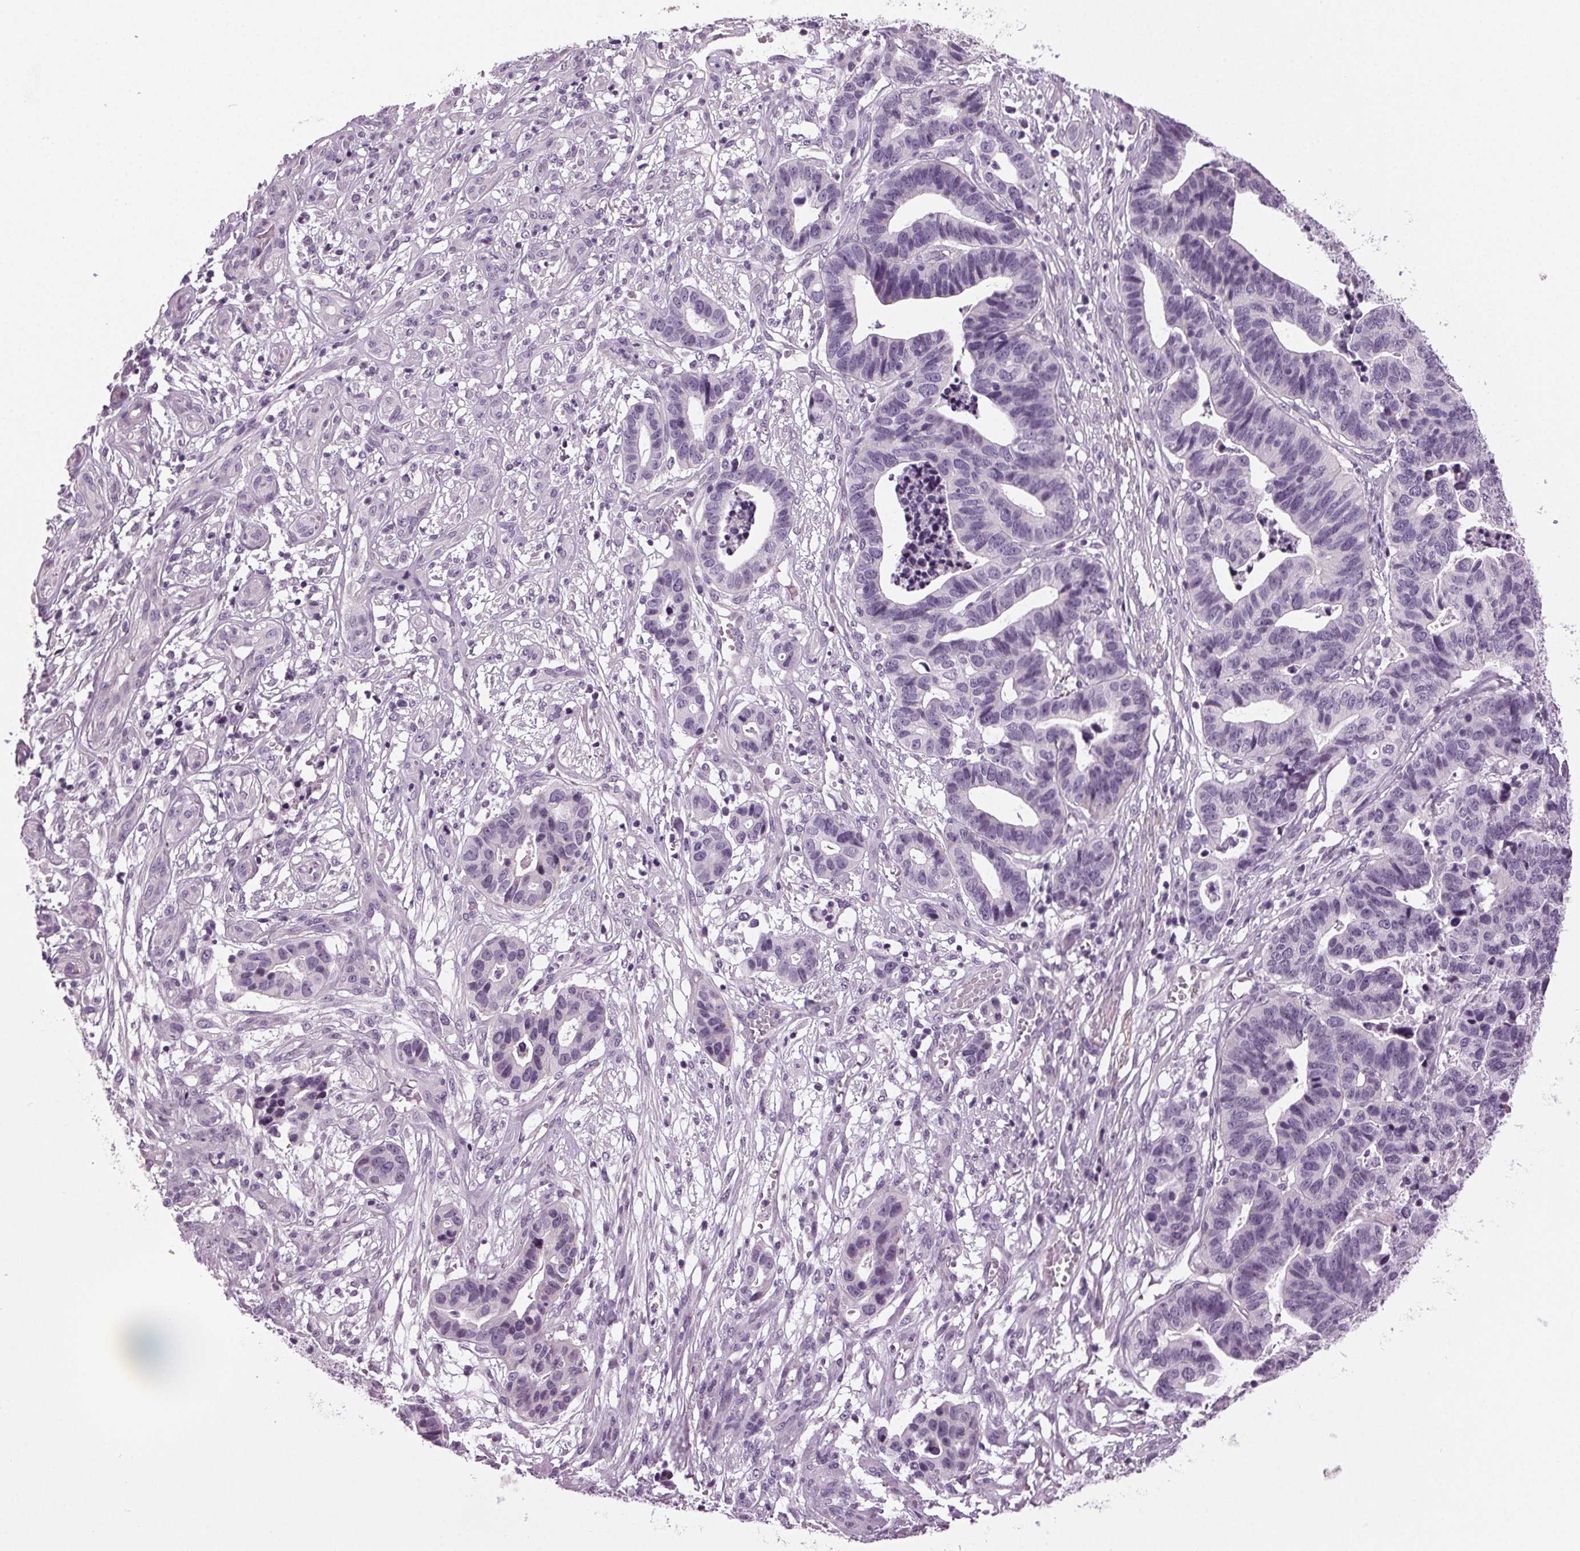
{"staining": {"intensity": "negative", "quantity": "none", "location": "none"}, "tissue": "stomach cancer", "cell_type": "Tumor cells", "image_type": "cancer", "snomed": [{"axis": "morphology", "description": "Adenocarcinoma, NOS"}, {"axis": "topography", "description": "Stomach, upper"}], "caption": "Immunohistochemistry (IHC) of adenocarcinoma (stomach) displays no staining in tumor cells.", "gene": "DNAH12", "patient": {"sex": "female", "age": 67}}